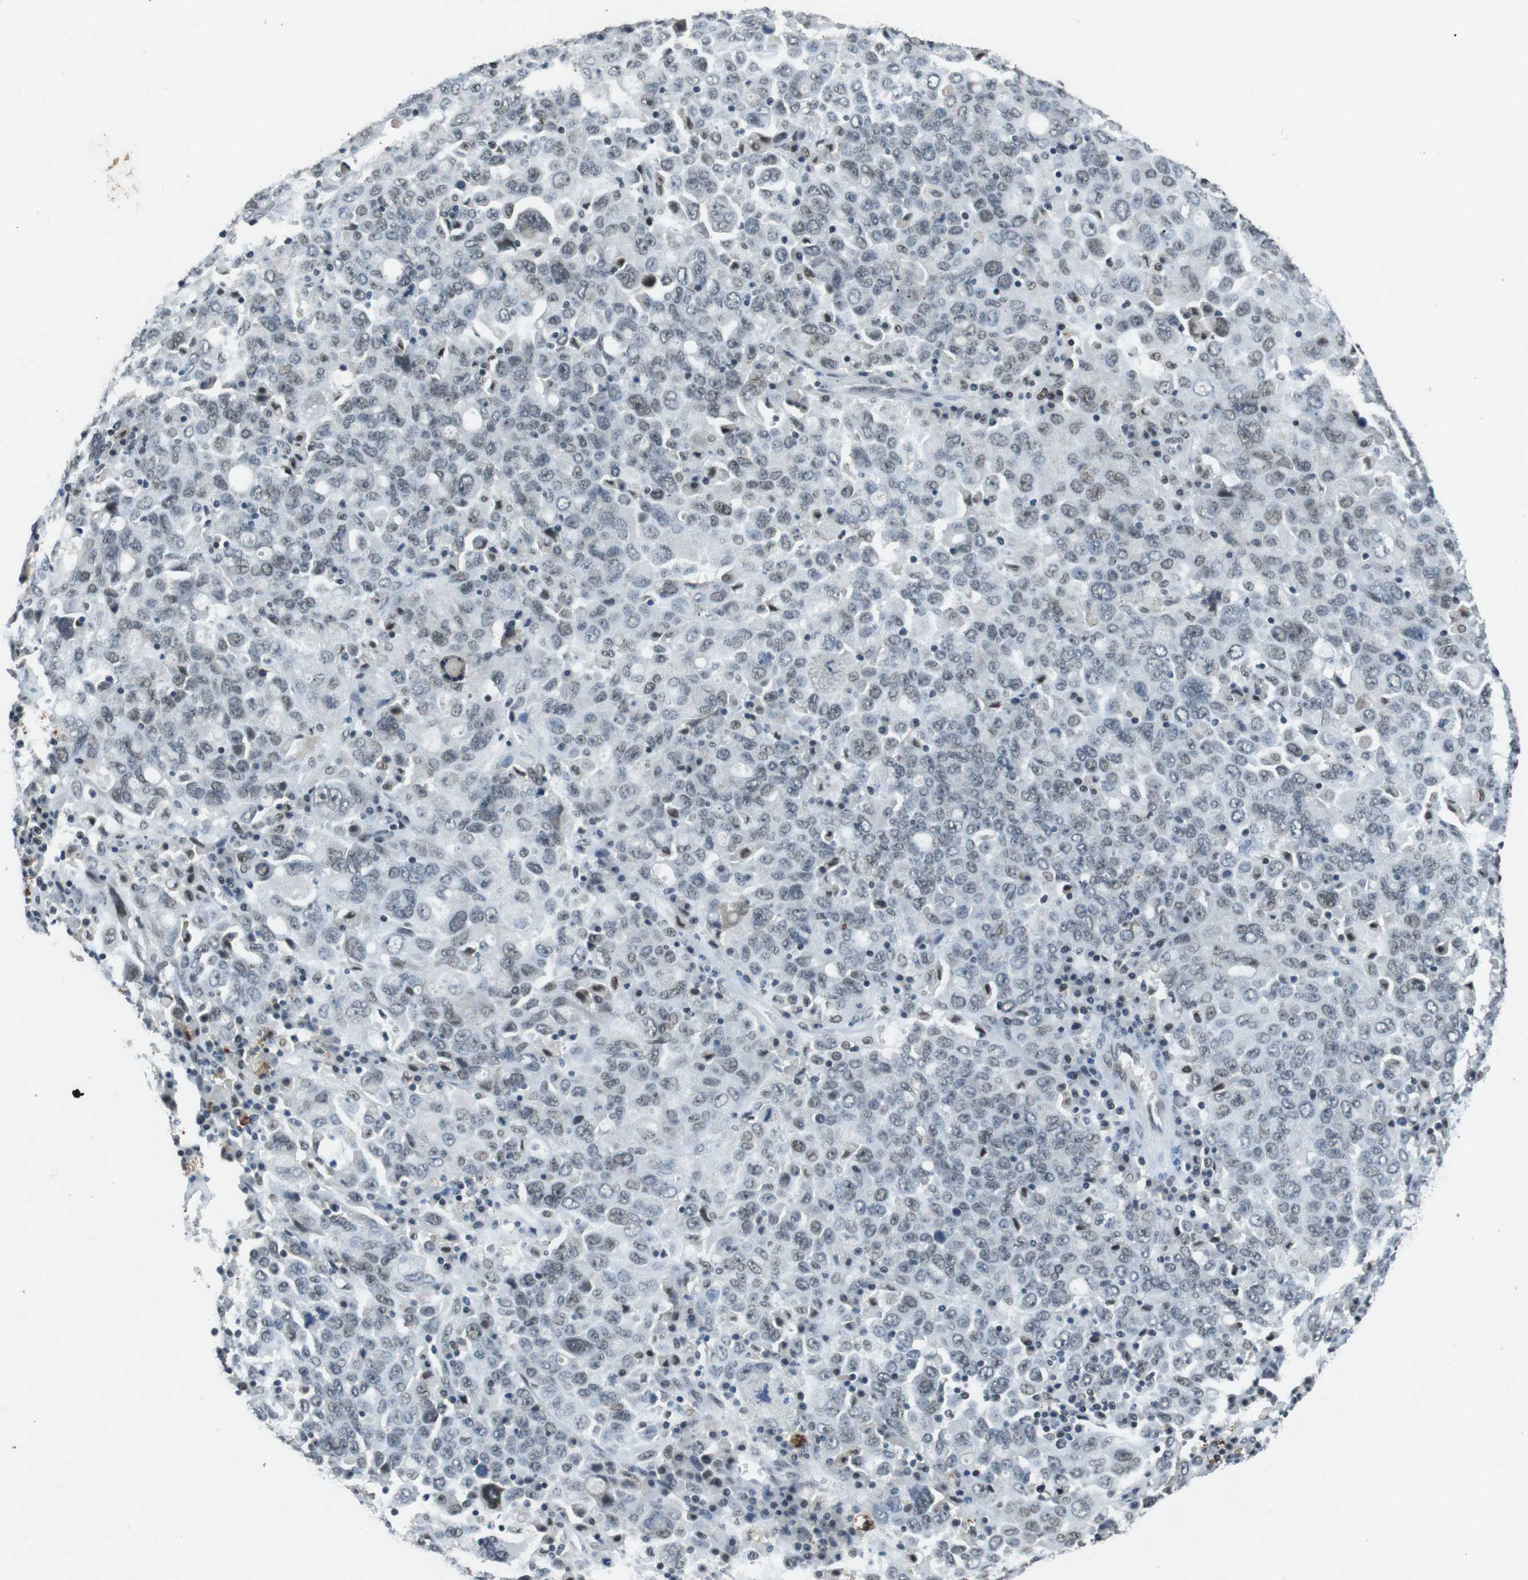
{"staining": {"intensity": "weak", "quantity": "<25%", "location": "nuclear"}, "tissue": "ovarian cancer", "cell_type": "Tumor cells", "image_type": "cancer", "snomed": [{"axis": "morphology", "description": "Carcinoma, endometroid"}, {"axis": "topography", "description": "Ovary"}], "caption": "Tumor cells show no significant staining in ovarian endometroid carcinoma.", "gene": "USP7", "patient": {"sex": "female", "age": 62}}